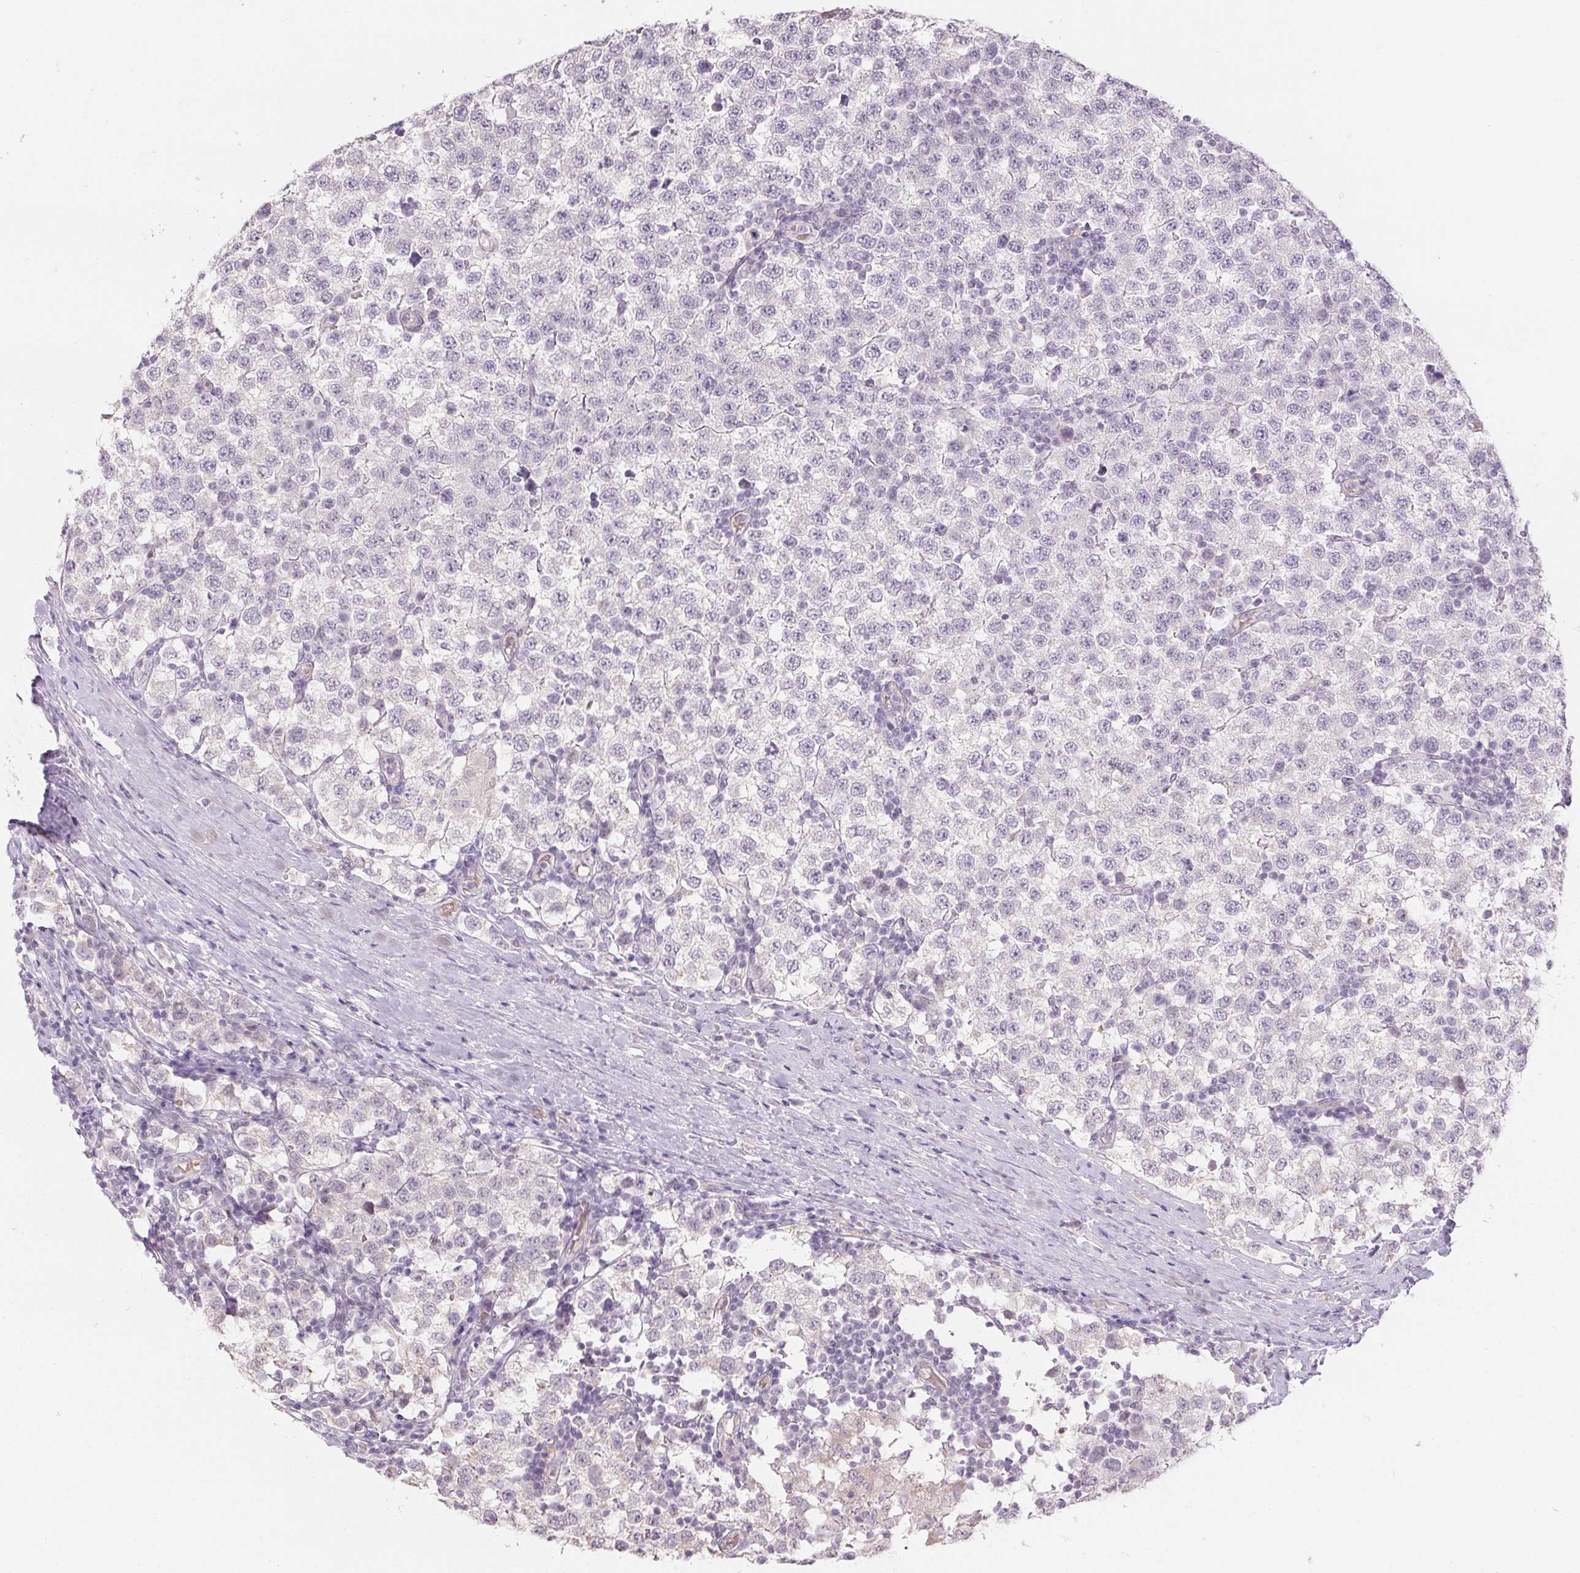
{"staining": {"intensity": "negative", "quantity": "none", "location": "none"}, "tissue": "testis cancer", "cell_type": "Tumor cells", "image_type": "cancer", "snomed": [{"axis": "morphology", "description": "Seminoma, NOS"}, {"axis": "topography", "description": "Testis"}], "caption": "DAB (3,3'-diaminobenzidine) immunohistochemical staining of human testis cancer exhibits no significant positivity in tumor cells. (Immunohistochemistry (ihc), brightfield microscopy, high magnification).", "gene": "CTCFL", "patient": {"sex": "male", "age": 34}}